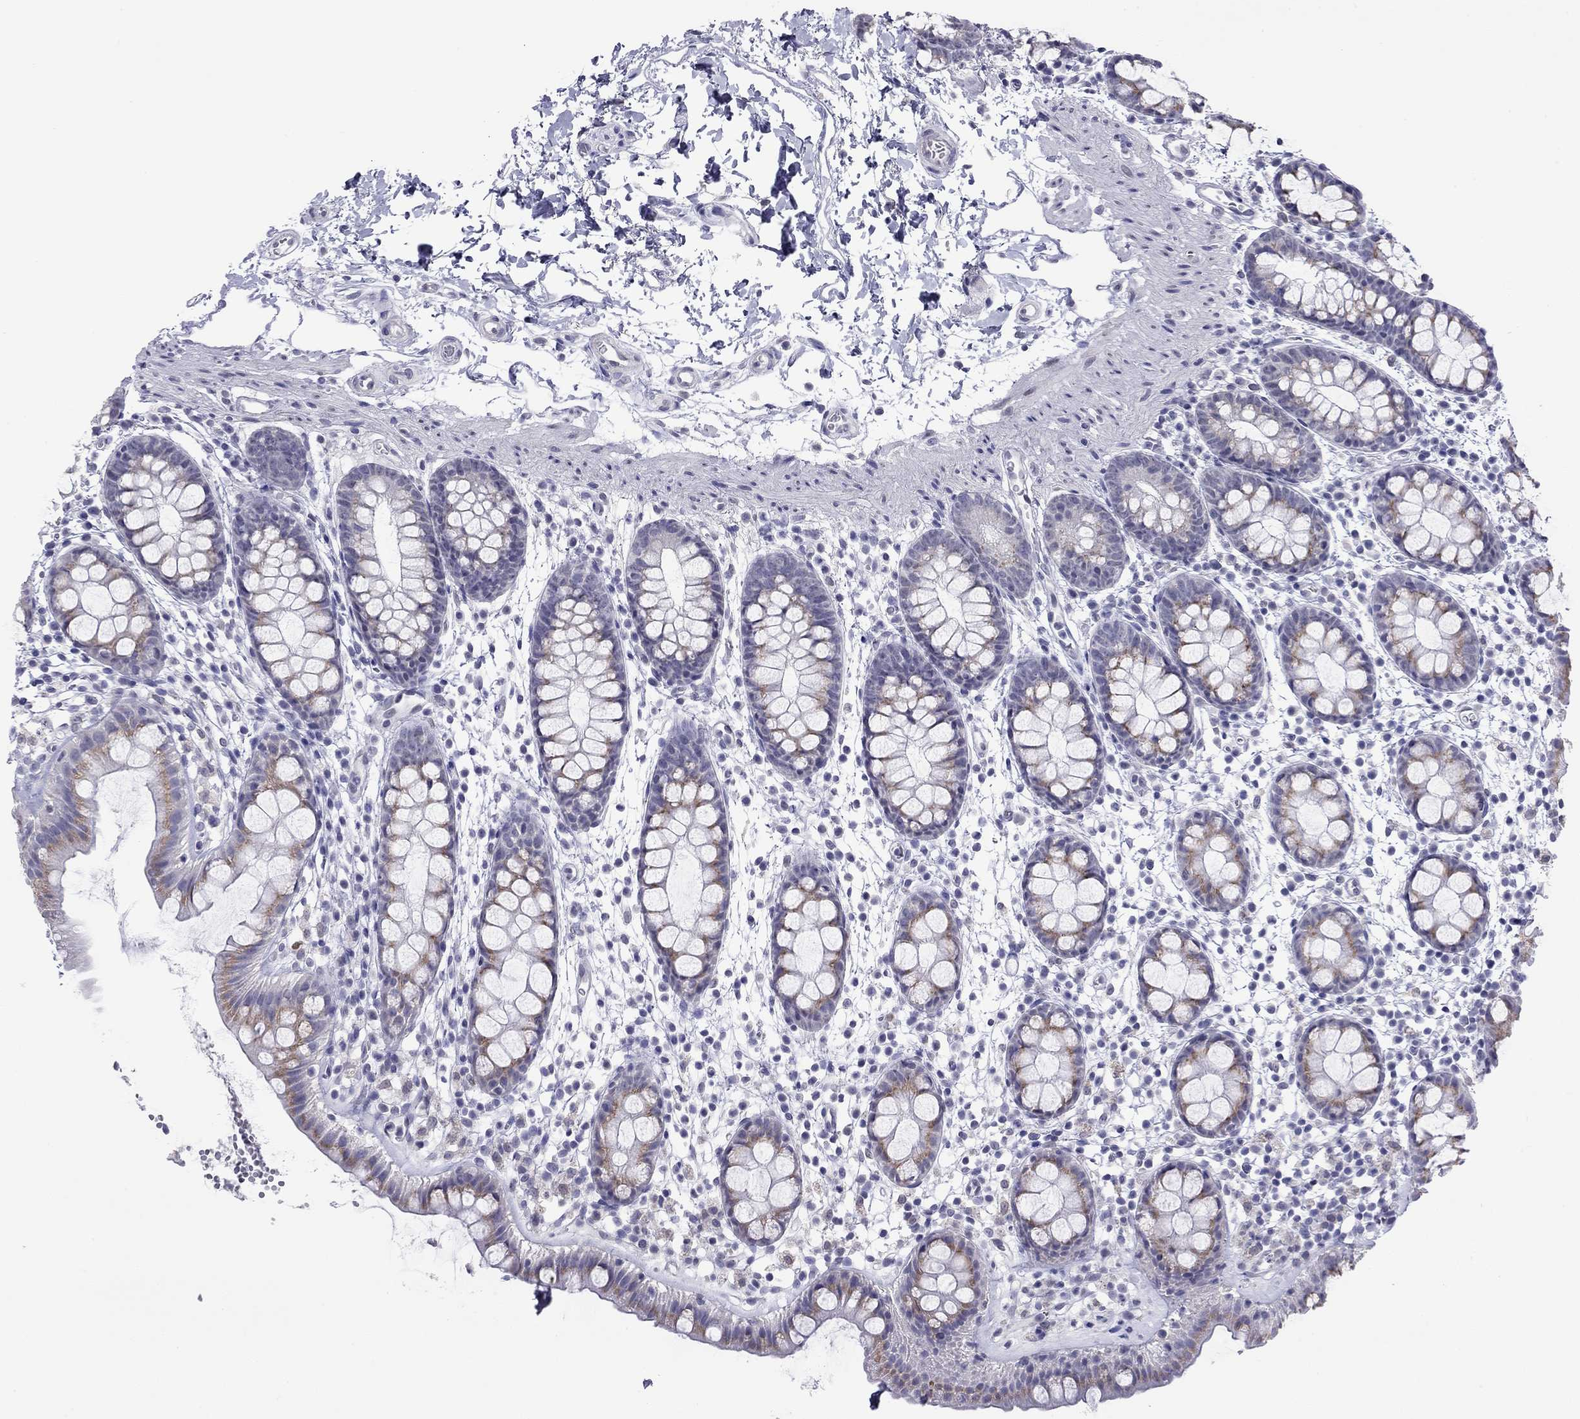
{"staining": {"intensity": "moderate", "quantity": "<25%", "location": "cytoplasmic/membranous"}, "tissue": "rectum", "cell_type": "Glandular cells", "image_type": "normal", "snomed": [{"axis": "morphology", "description": "Normal tissue, NOS"}, {"axis": "topography", "description": "Rectum"}], "caption": "DAB (3,3'-diaminobenzidine) immunohistochemical staining of normal rectum shows moderate cytoplasmic/membranous protein staining in approximately <25% of glandular cells.", "gene": "ARMC12", "patient": {"sex": "male", "age": 57}}